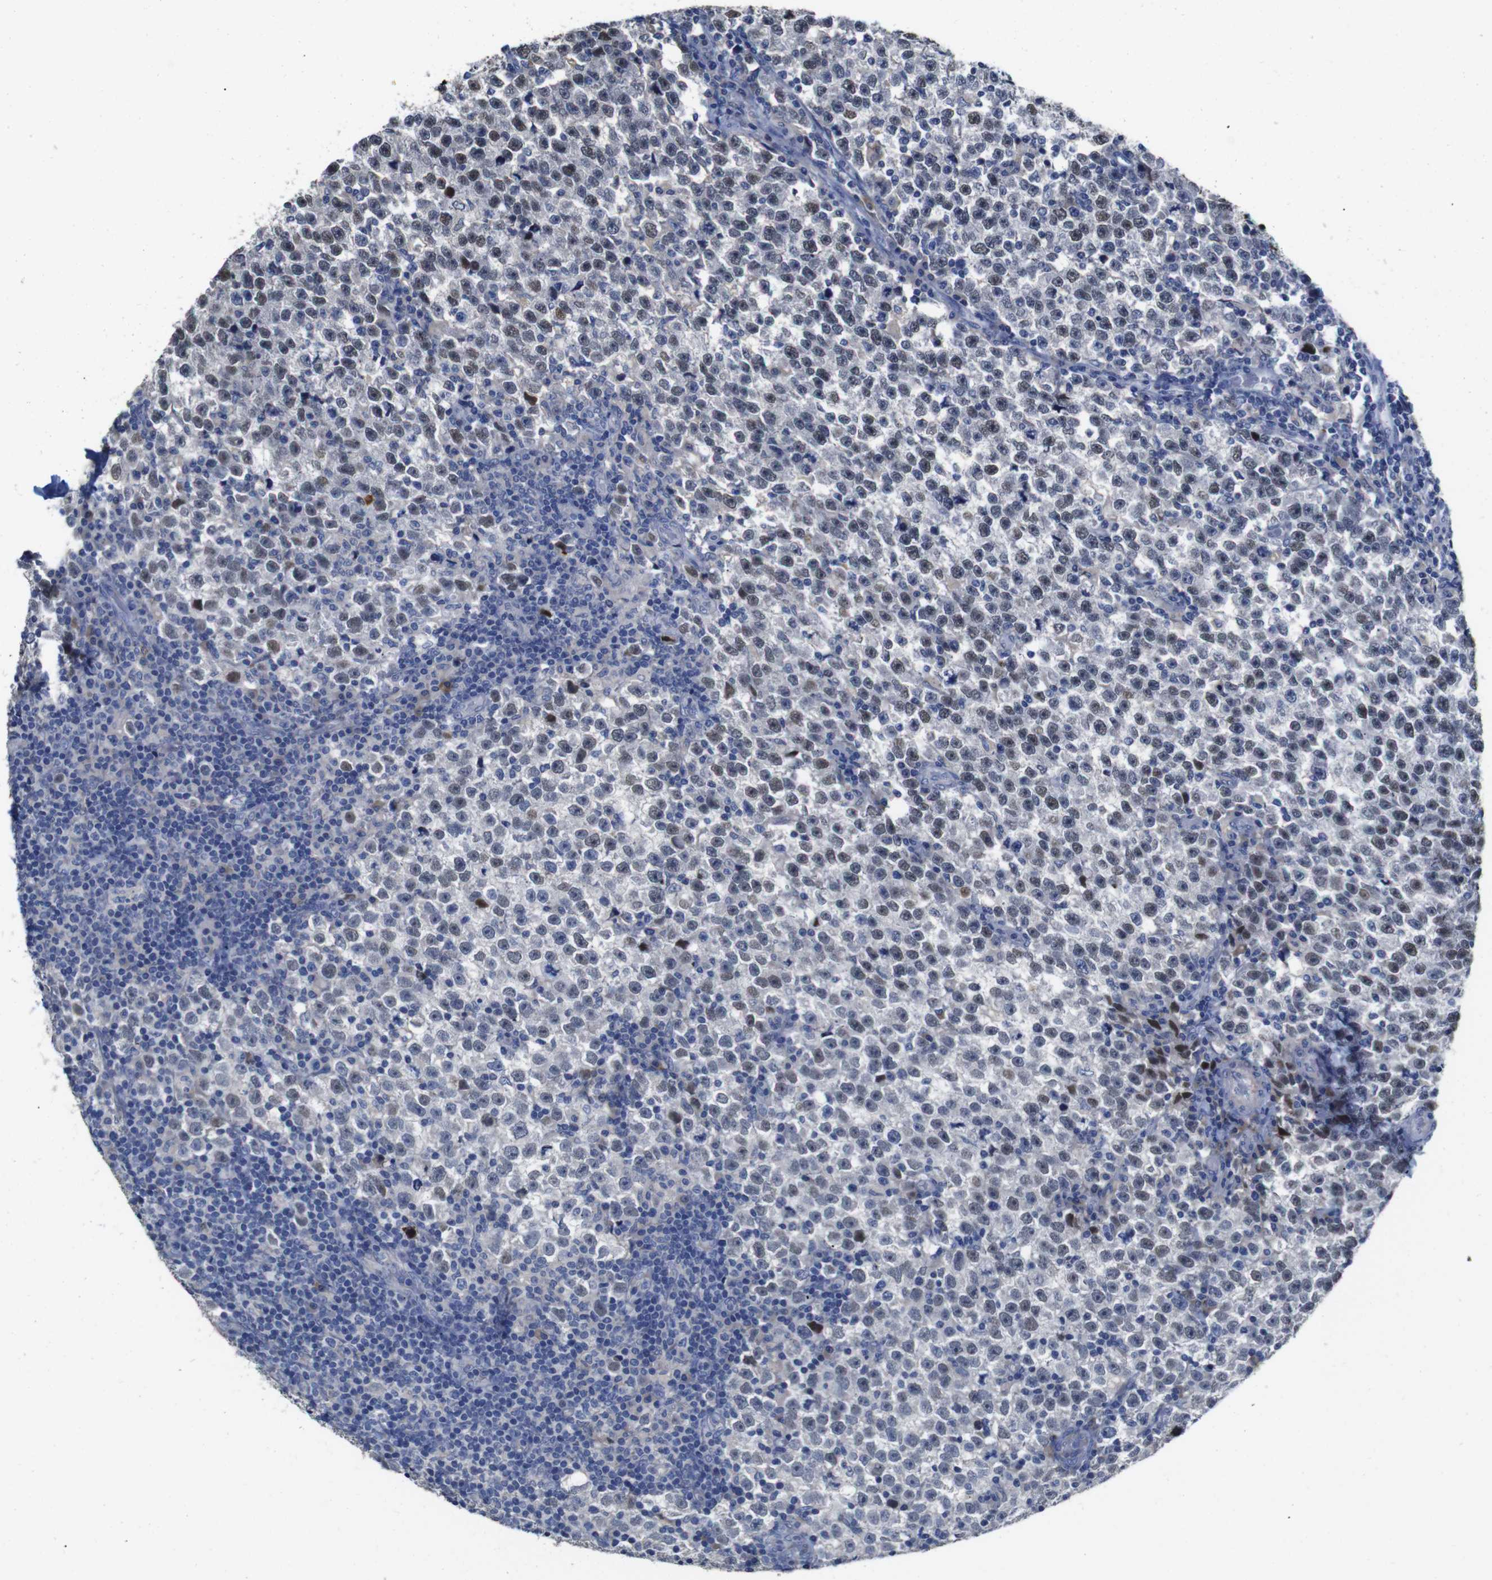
{"staining": {"intensity": "weak", "quantity": "25%-75%", "location": "nuclear"}, "tissue": "testis cancer", "cell_type": "Tumor cells", "image_type": "cancer", "snomed": [{"axis": "morphology", "description": "Seminoma, NOS"}, {"axis": "topography", "description": "Testis"}], "caption": "Testis cancer was stained to show a protein in brown. There is low levels of weak nuclear expression in about 25%-75% of tumor cells.", "gene": "TCEAL9", "patient": {"sex": "male", "age": 43}}